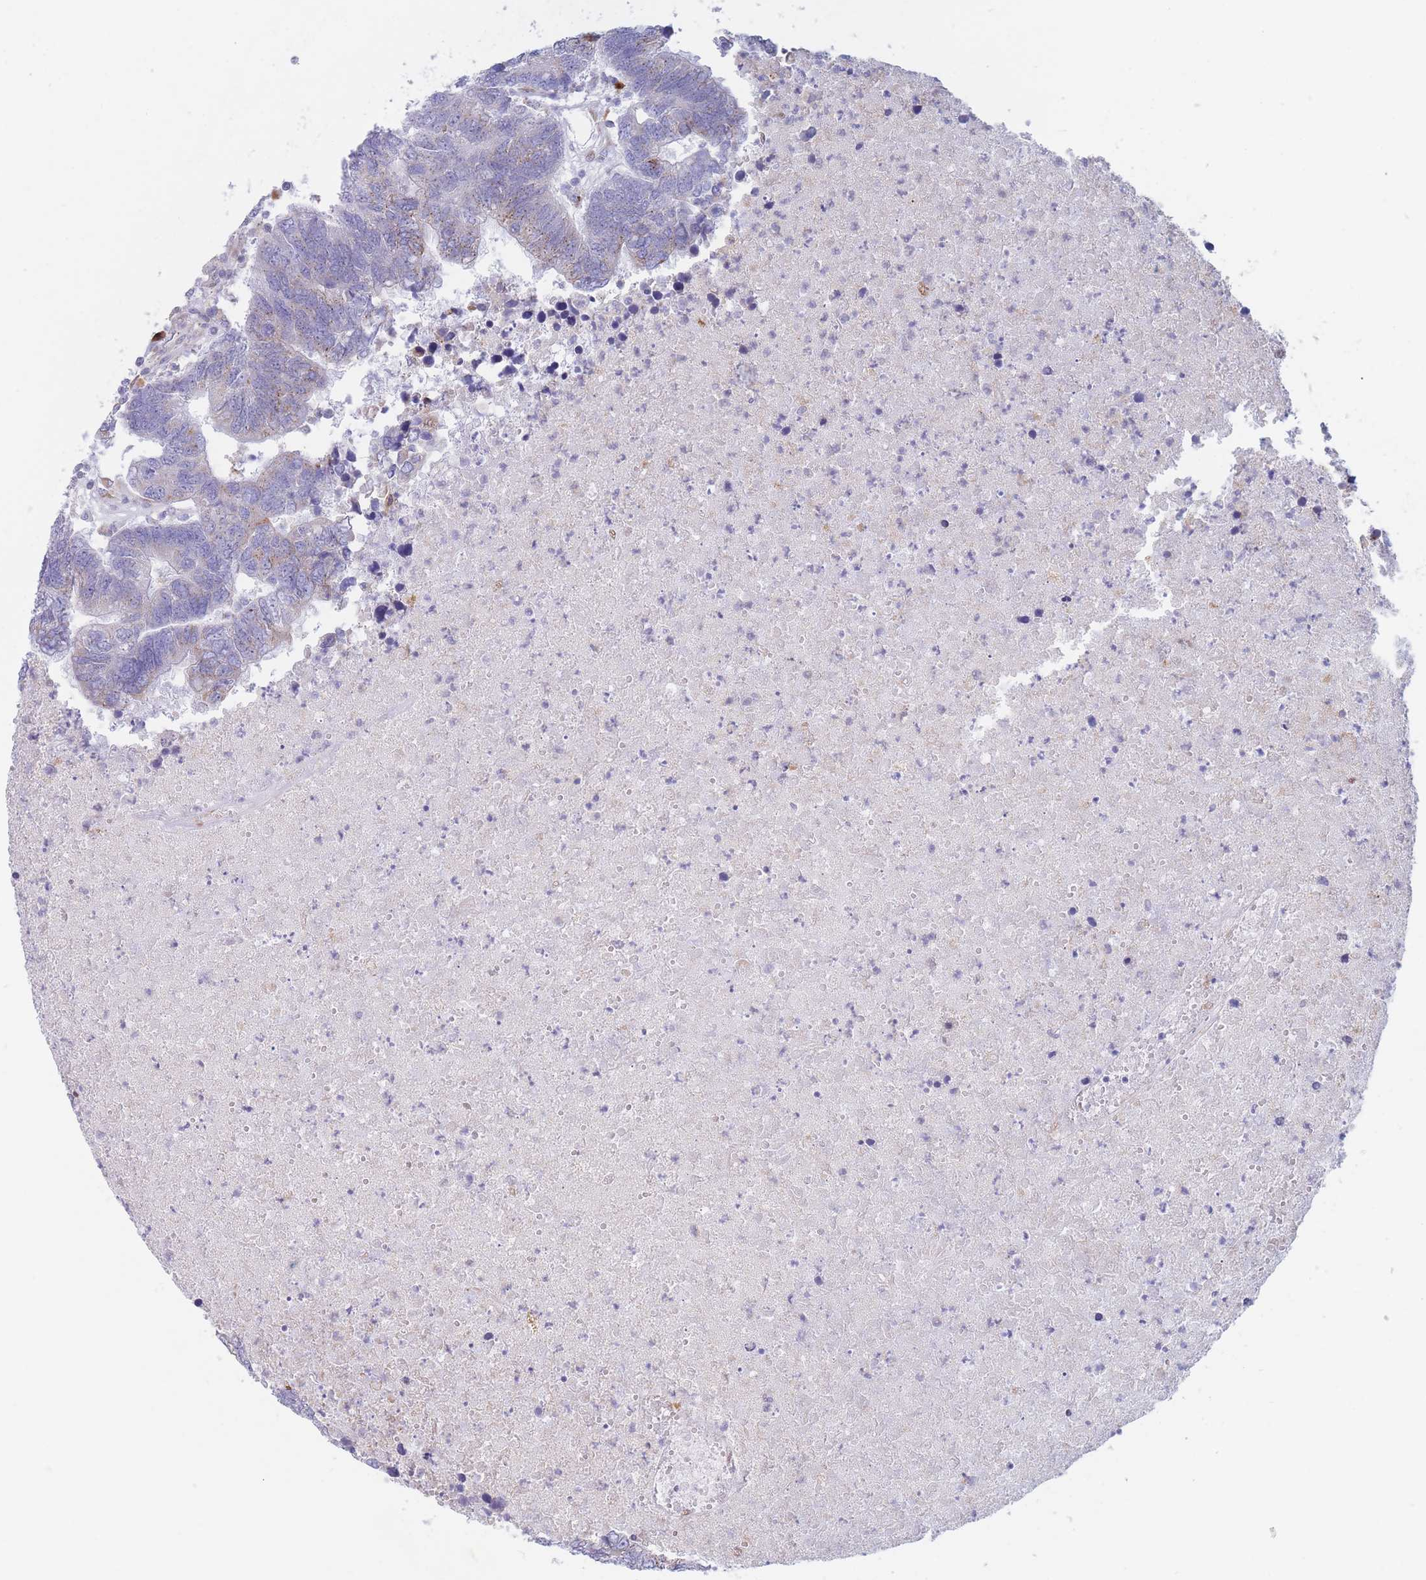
{"staining": {"intensity": "moderate", "quantity": "<25%", "location": "cytoplasmic/membranous"}, "tissue": "colorectal cancer", "cell_type": "Tumor cells", "image_type": "cancer", "snomed": [{"axis": "morphology", "description": "Adenocarcinoma, NOS"}, {"axis": "topography", "description": "Colon"}], "caption": "Protein staining shows moderate cytoplasmic/membranous expression in approximately <25% of tumor cells in colorectal cancer. (DAB = brown stain, brightfield microscopy at high magnification).", "gene": "MRPL30", "patient": {"sex": "female", "age": 48}}